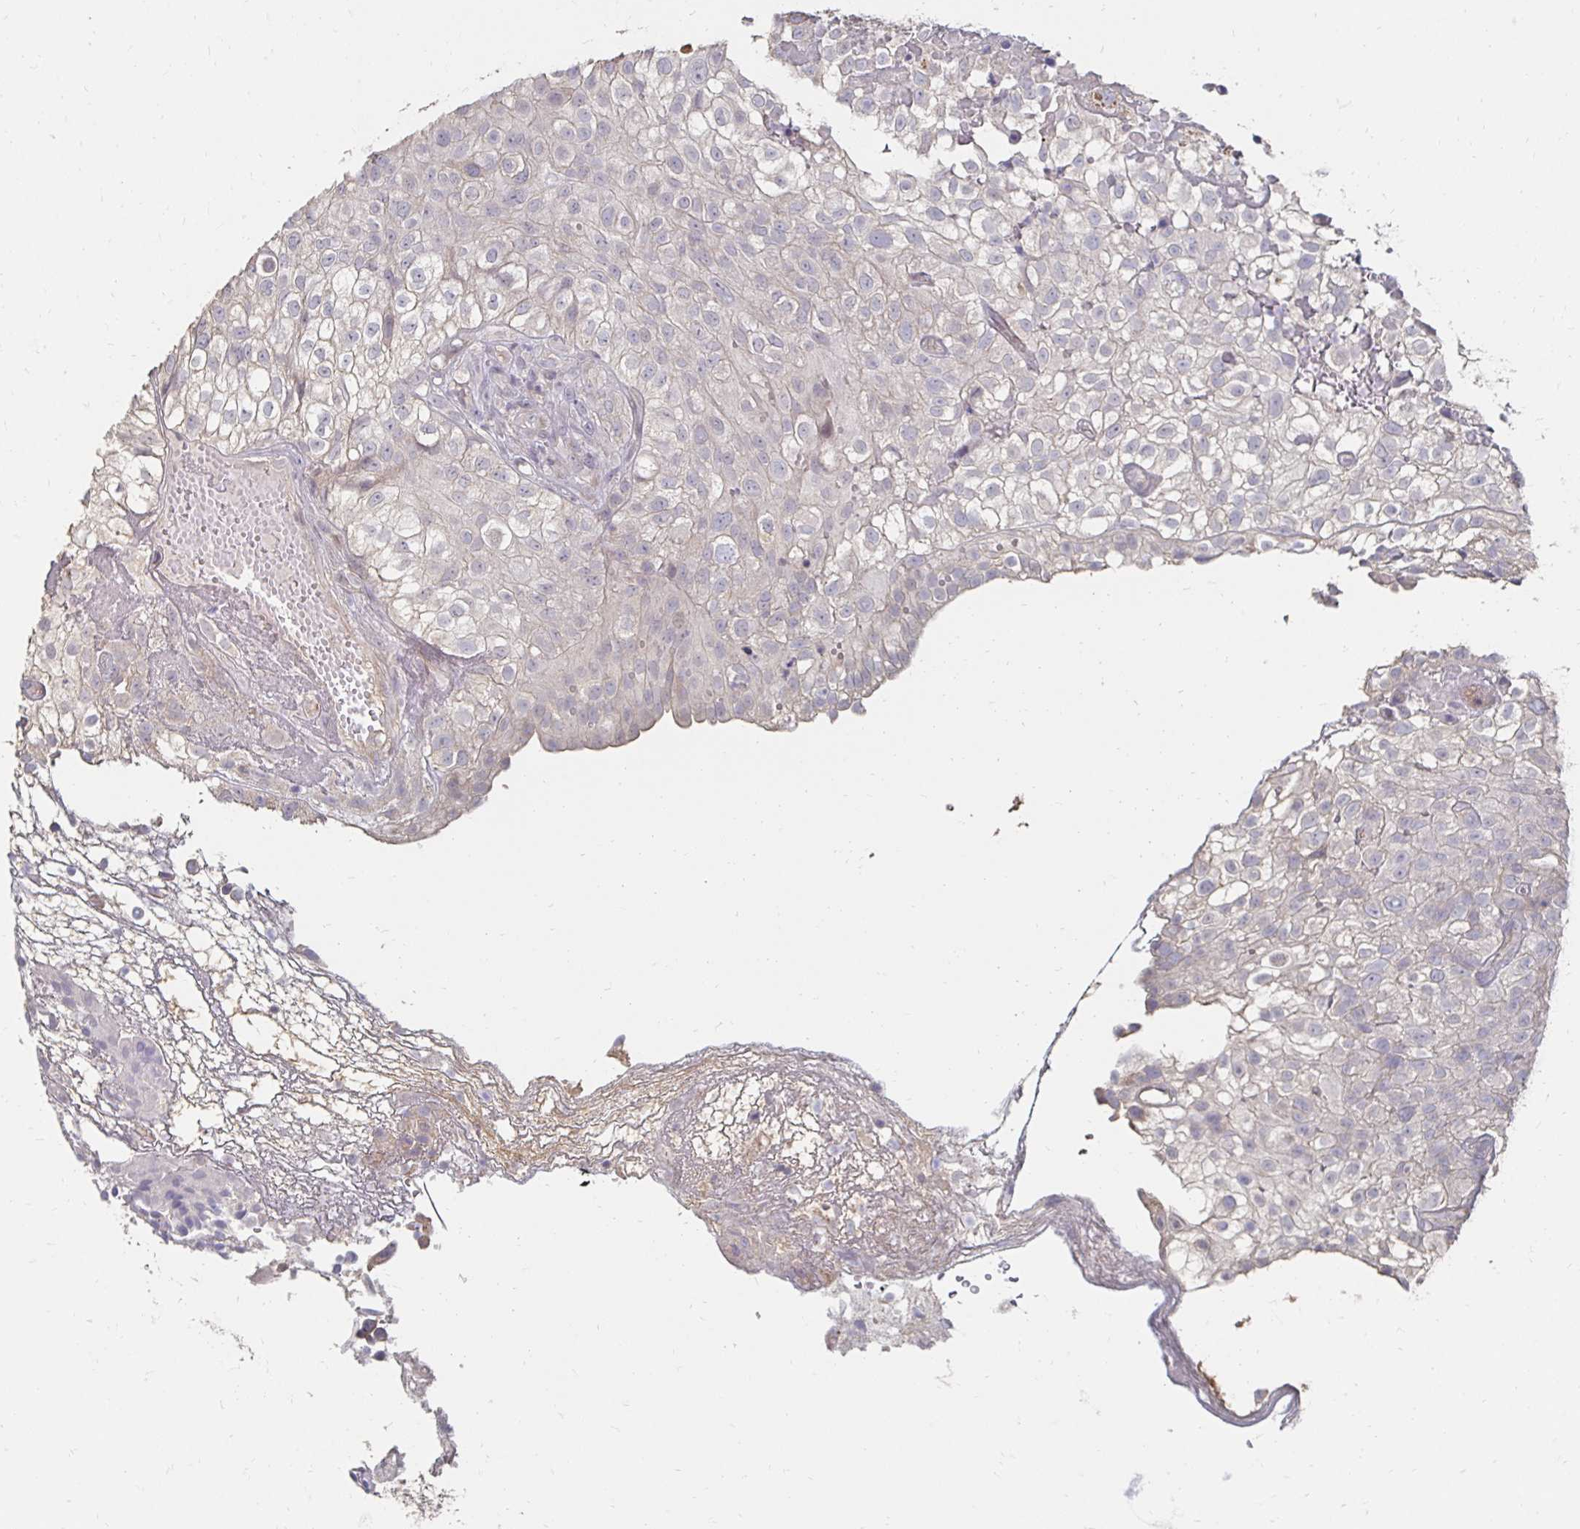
{"staining": {"intensity": "negative", "quantity": "none", "location": "none"}, "tissue": "urothelial cancer", "cell_type": "Tumor cells", "image_type": "cancer", "snomed": [{"axis": "morphology", "description": "Urothelial carcinoma, High grade"}, {"axis": "topography", "description": "Urinary bladder"}], "caption": "The micrograph displays no staining of tumor cells in urothelial cancer. (DAB immunohistochemistry (IHC) visualized using brightfield microscopy, high magnification).", "gene": "ZNF727", "patient": {"sex": "male", "age": 56}}